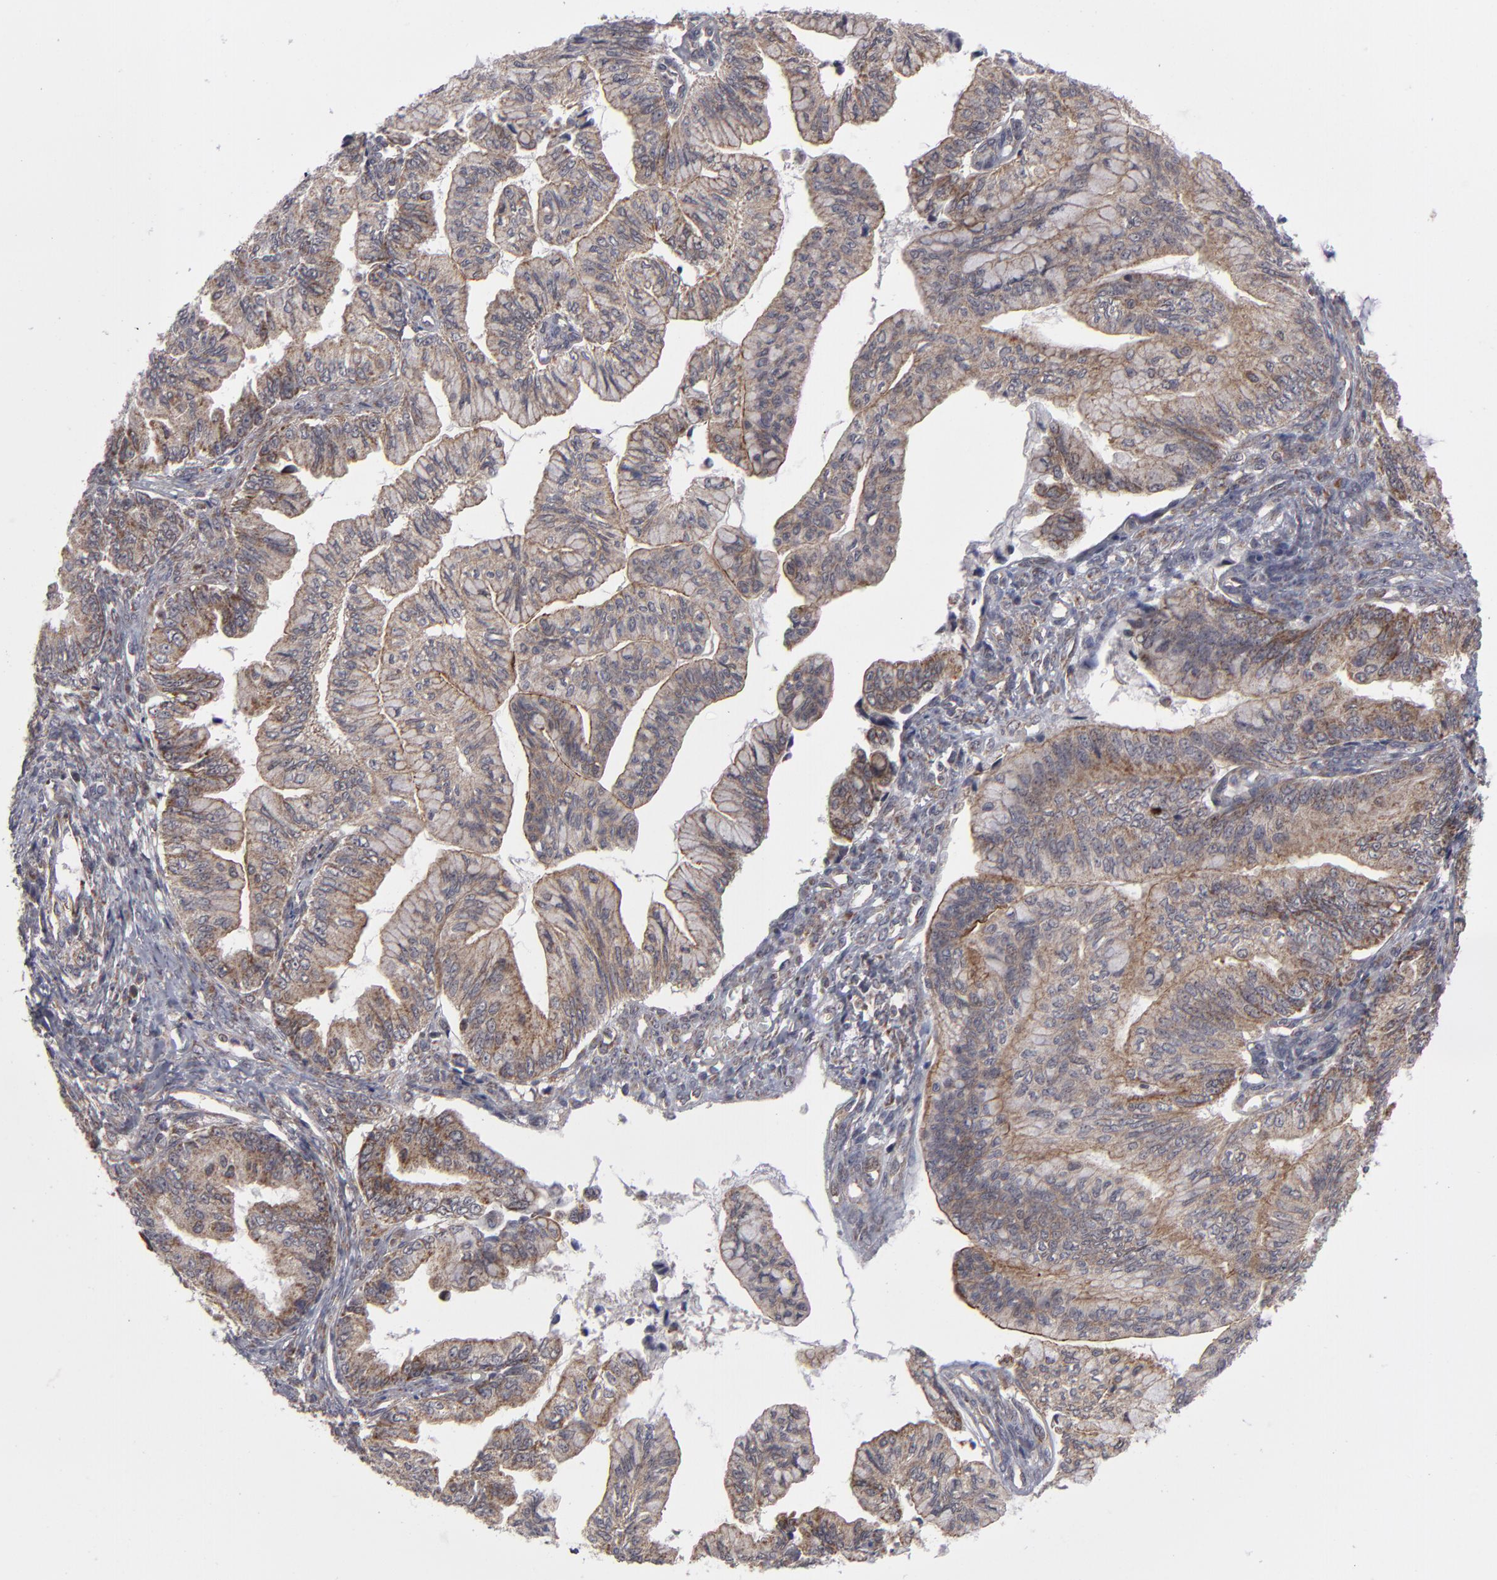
{"staining": {"intensity": "moderate", "quantity": "25%-75%", "location": "cytoplasmic/membranous"}, "tissue": "ovarian cancer", "cell_type": "Tumor cells", "image_type": "cancer", "snomed": [{"axis": "morphology", "description": "Cystadenocarcinoma, mucinous, NOS"}, {"axis": "topography", "description": "Ovary"}], "caption": "Human ovarian cancer stained for a protein (brown) reveals moderate cytoplasmic/membranous positive positivity in about 25%-75% of tumor cells.", "gene": "GLCCI1", "patient": {"sex": "female", "age": 36}}